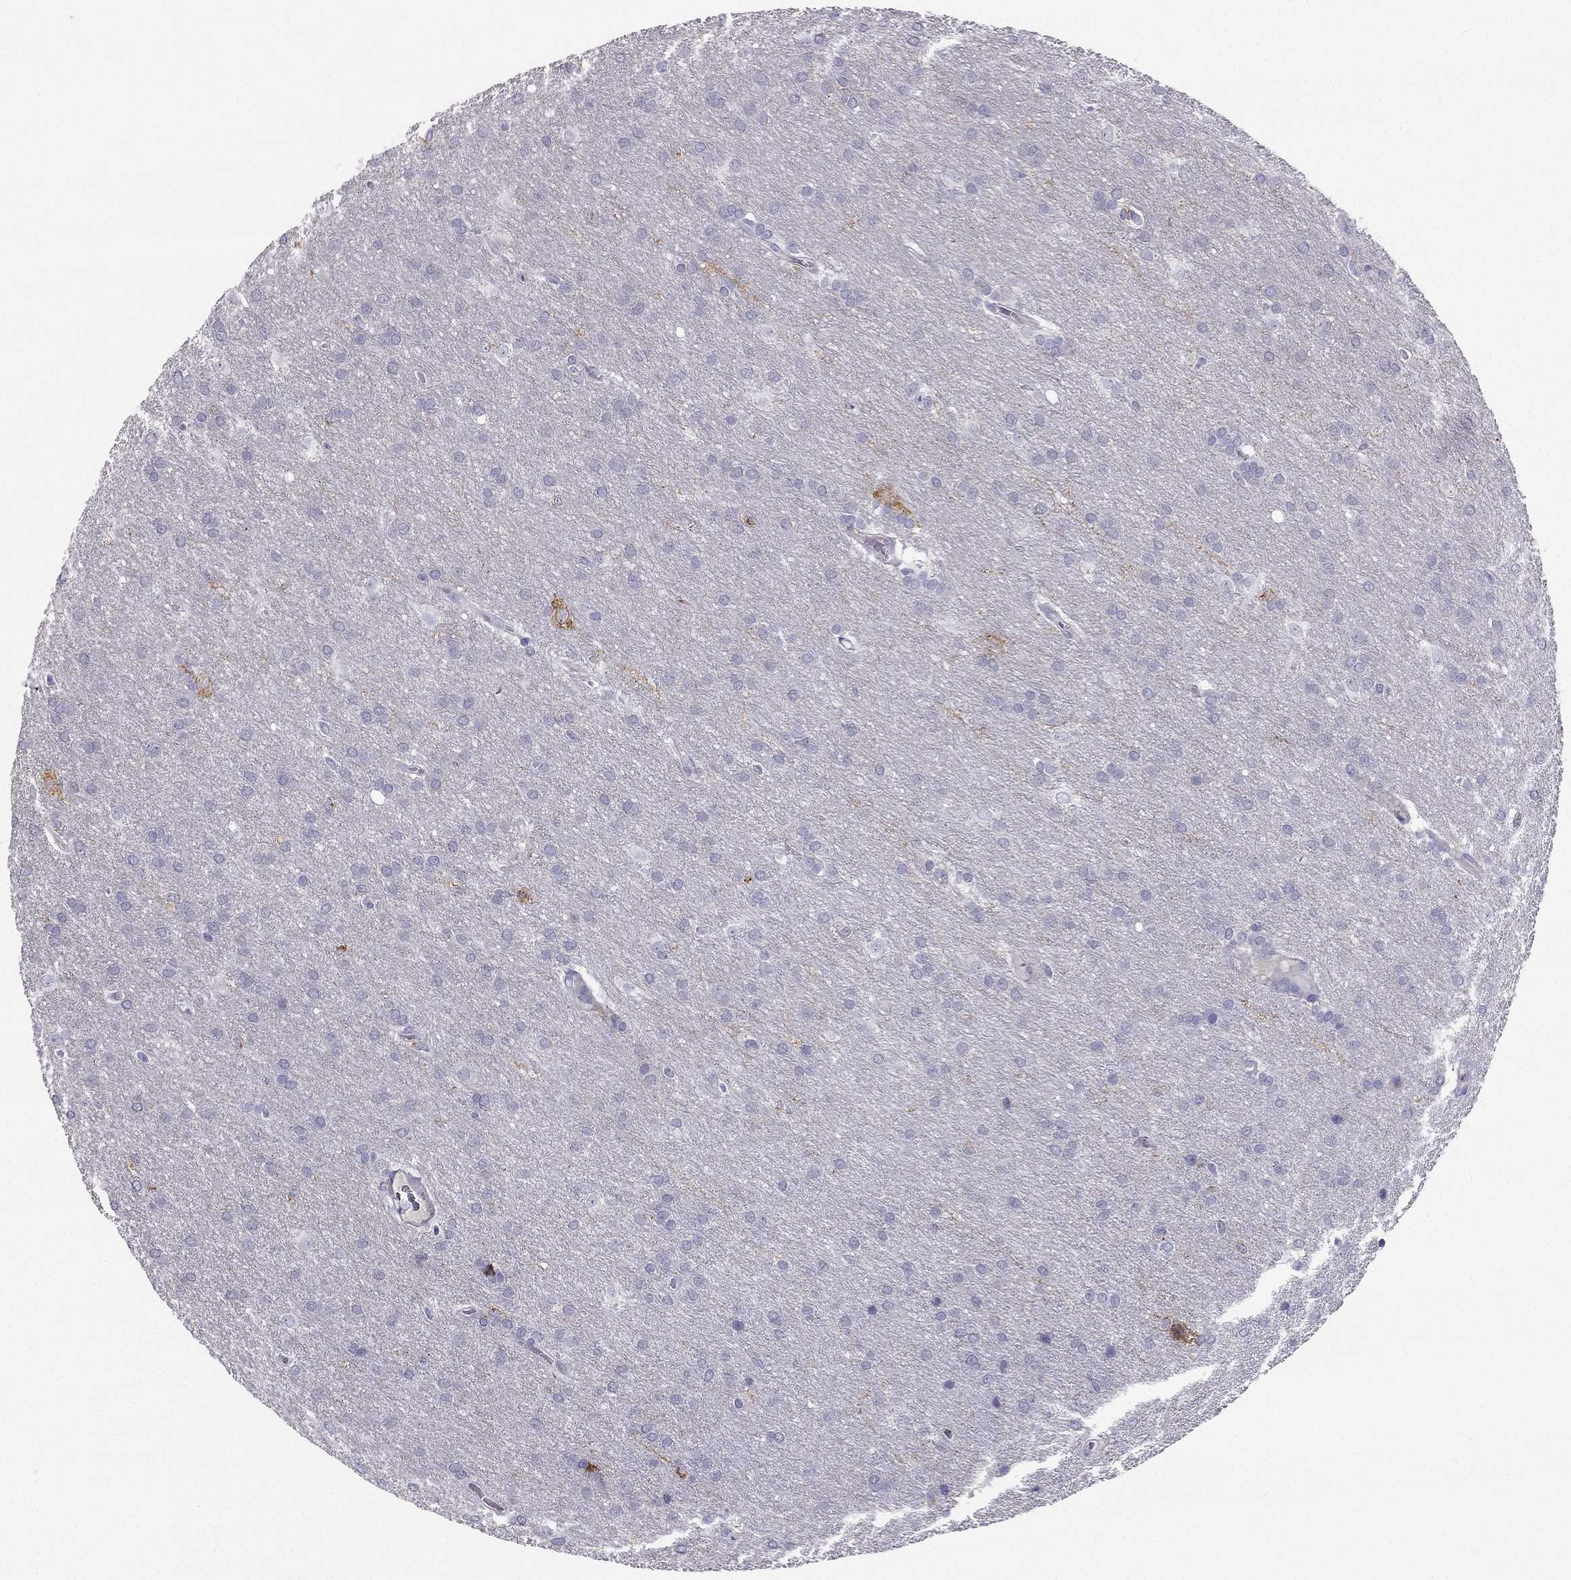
{"staining": {"intensity": "negative", "quantity": "none", "location": "none"}, "tissue": "glioma", "cell_type": "Tumor cells", "image_type": "cancer", "snomed": [{"axis": "morphology", "description": "Glioma, malignant, Low grade"}, {"axis": "topography", "description": "Brain"}], "caption": "Immunohistochemistry image of neoplastic tissue: low-grade glioma (malignant) stained with DAB (3,3'-diaminobenzidine) exhibits no significant protein positivity in tumor cells.", "gene": "LMTK3", "patient": {"sex": "female", "age": 32}}